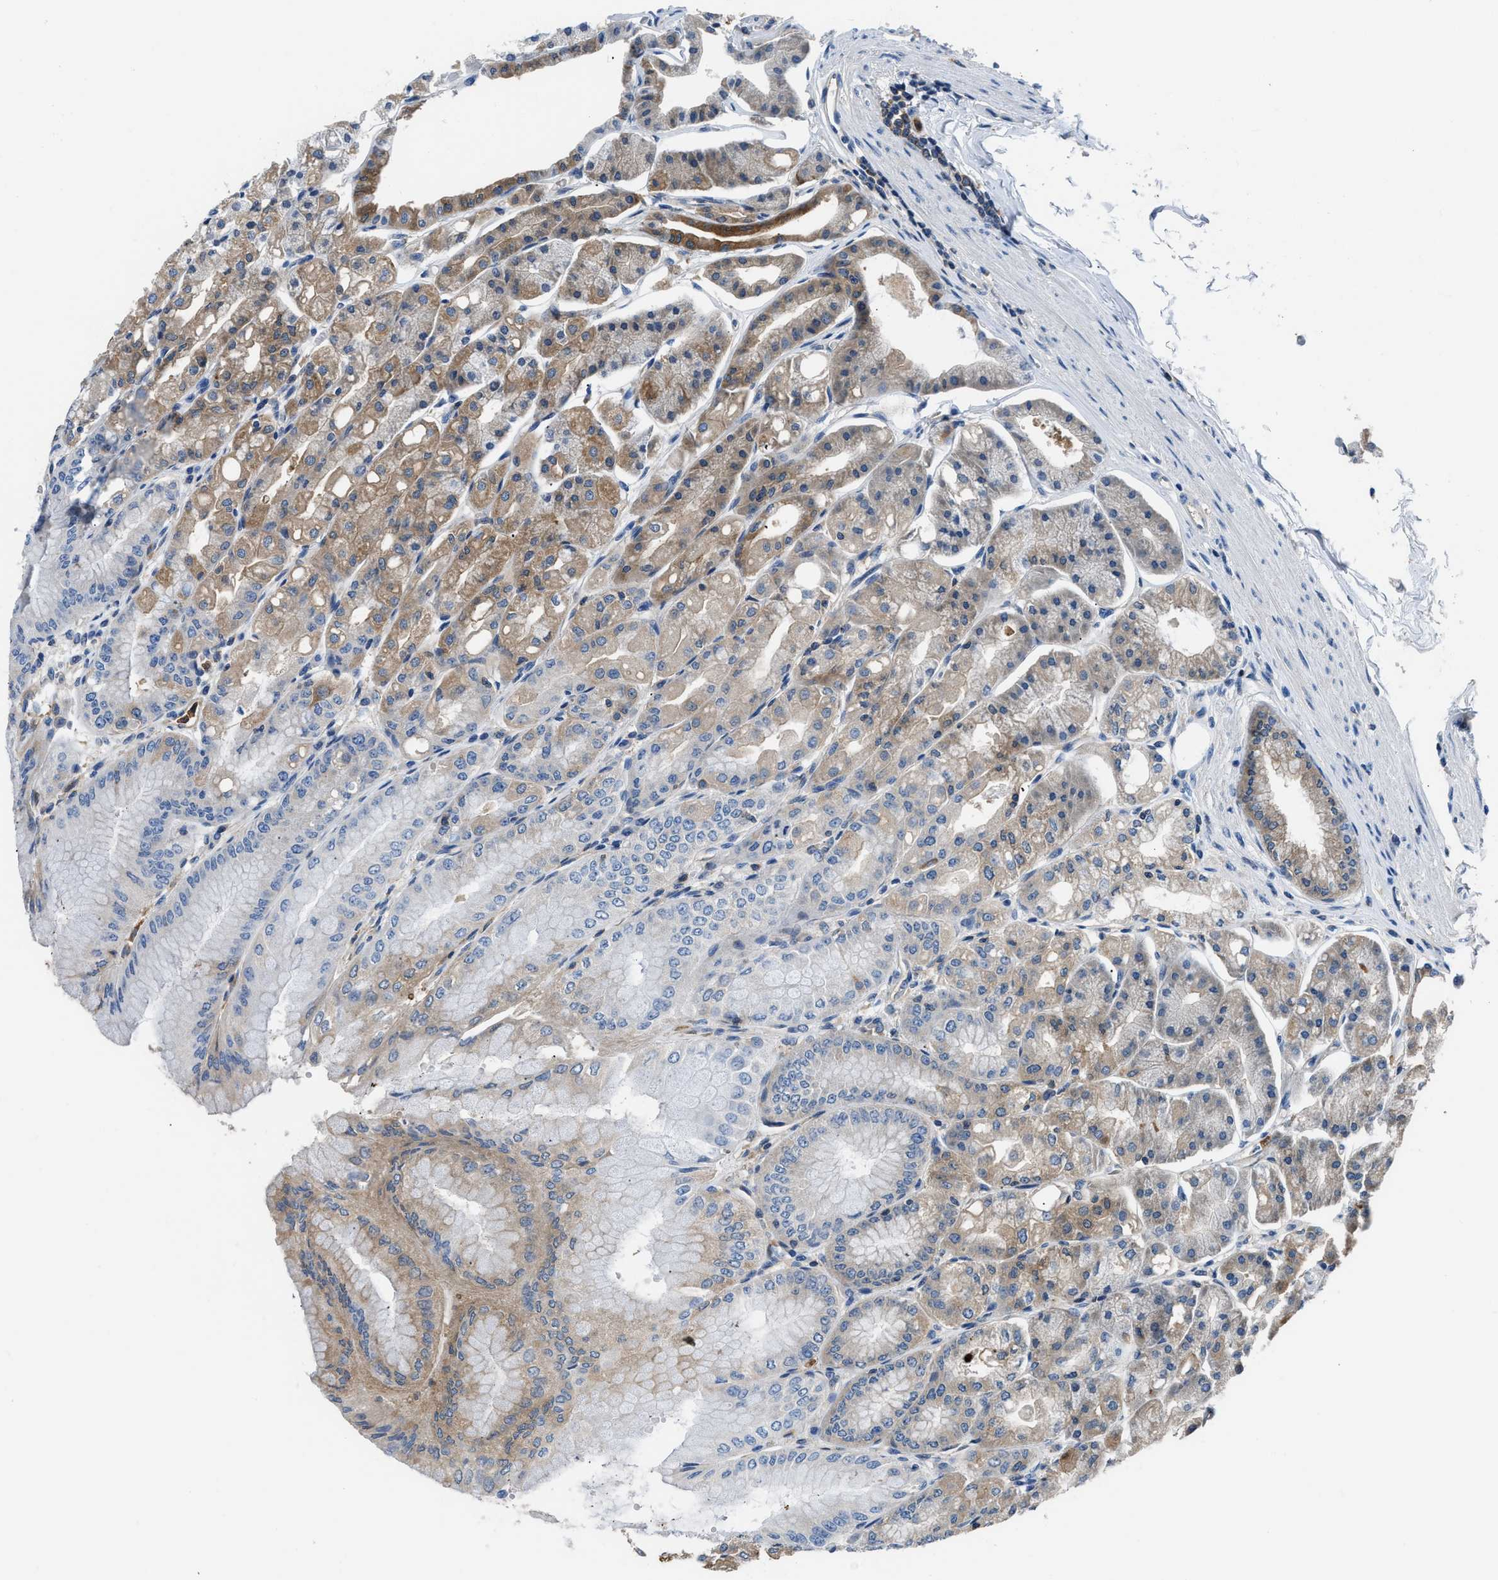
{"staining": {"intensity": "strong", "quantity": "25%-75%", "location": "cytoplasmic/membranous"}, "tissue": "stomach", "cell_type": "Glandular cells", "image_type": "normal", "snomed": [{"axis": "morphology", "description": "Normal tissue, NOS"}, {"axis": "topography", "description": "Stomach, lower"}], "caption": "A photomicrograph showing strong cytoplasmic/membranous positivity in about 25%-75% of glandular cells in benign stomach, as visualized by brown immunohistochemical staining.", "gene": "PKM", "patient": {"sex": "male", "age": 71}}